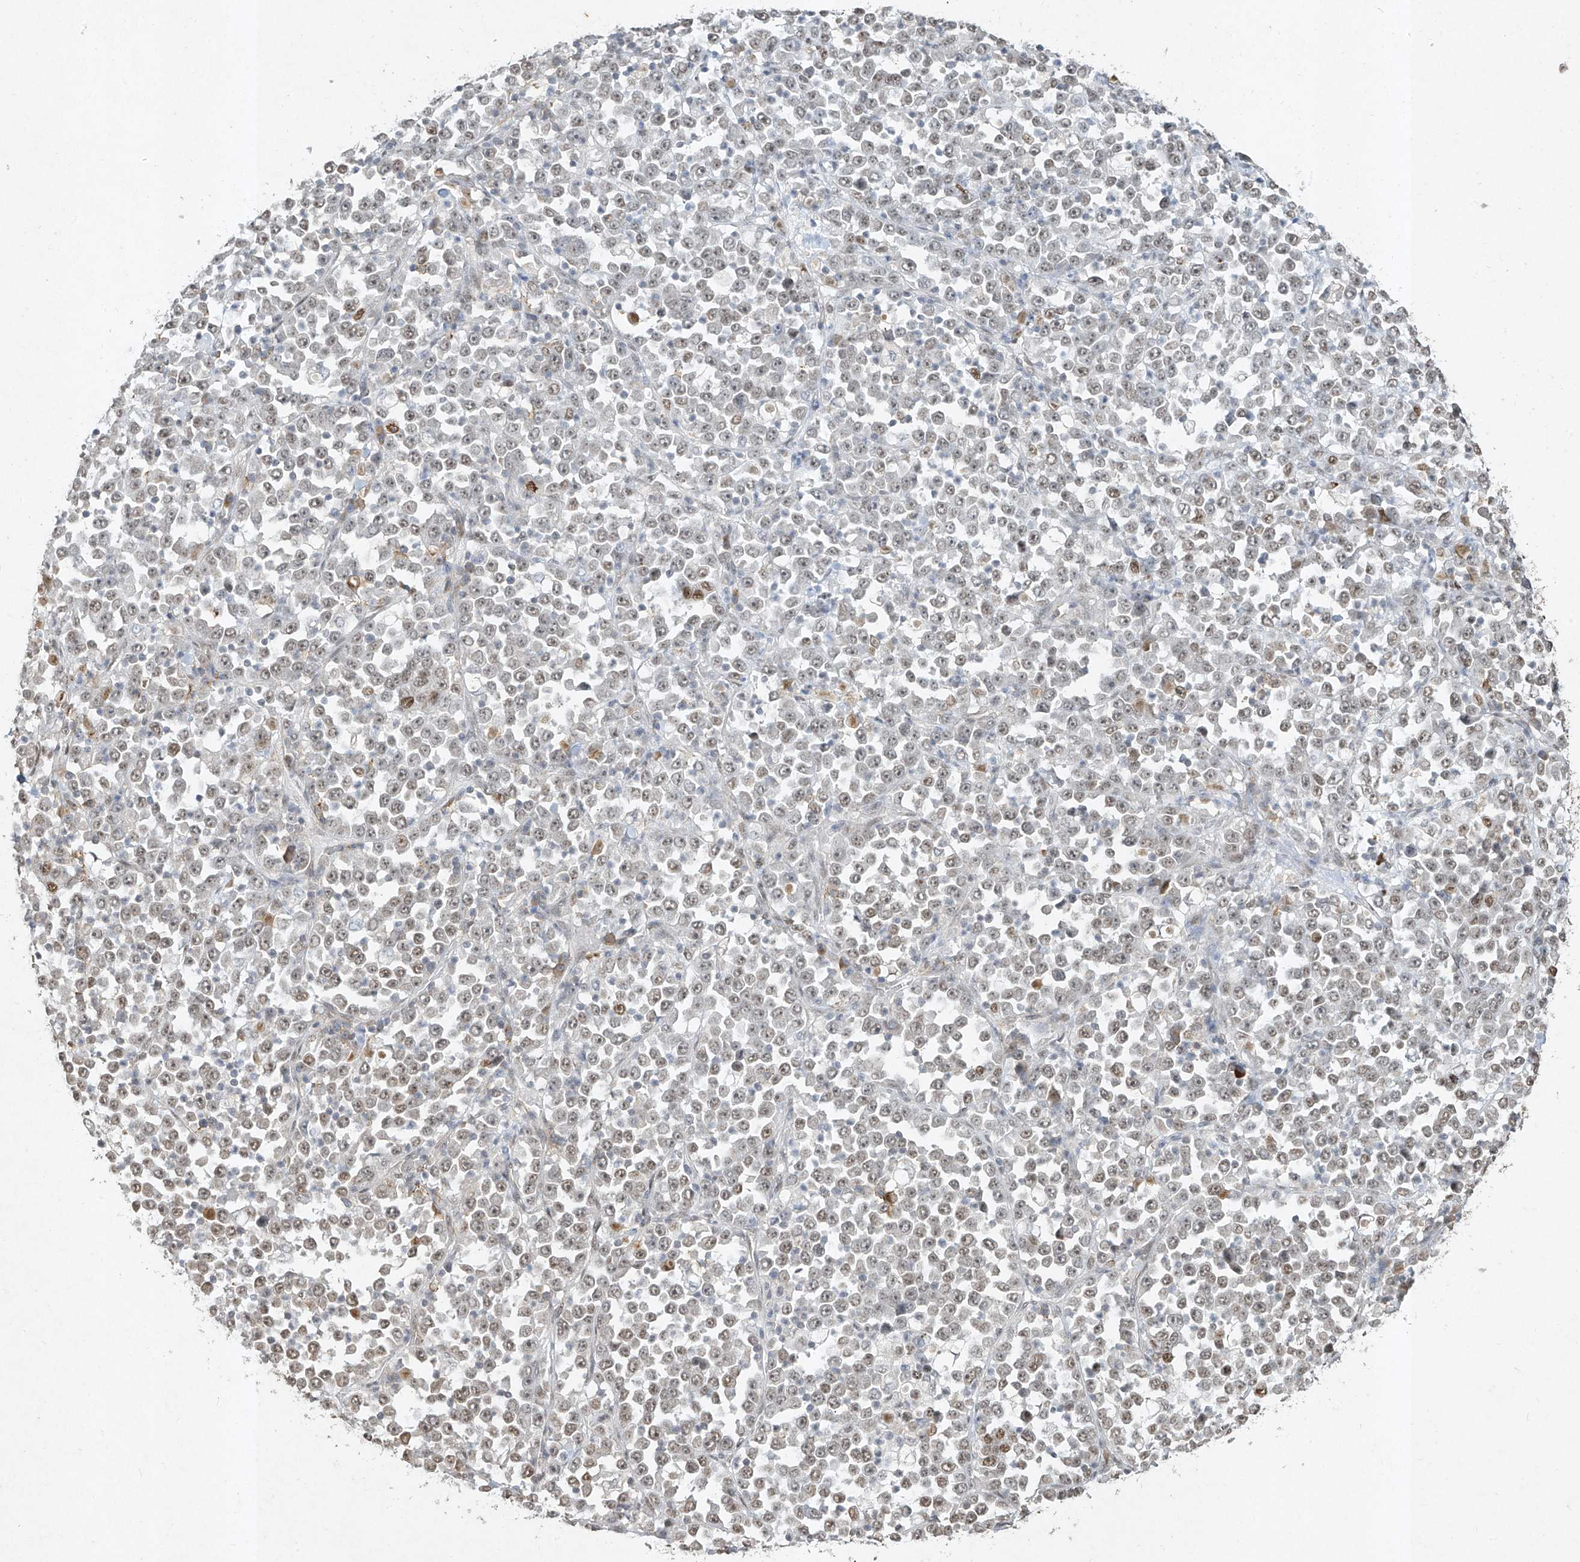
{"staining": {"intensity": "weak", "quantity": "25%-75%", "location": "nuclear"}, "tissue": "stomach cancer", "cell_type": "Tumor cells", "image_type": "cancer", "snomed": [{"axis": "morphology", "description": "Normal tissue, NOS"}, {"axis": "morphology", "description": "Adenocarcinoma, NOS"}, {"axis": "topography", "description": "Stomach, upper"}, {"axis": "topography", "description": "Stomach"}], "caption": "Immunohistochemistry image of stomach cancer (adenocarcinoma) stained for a protein (brown), which reveals low levels of weak nuclear expression in approximately 25%-75% of tumor cells.", "gene": "ATRIP", "patient": {"sex": "male", "age": 59}}